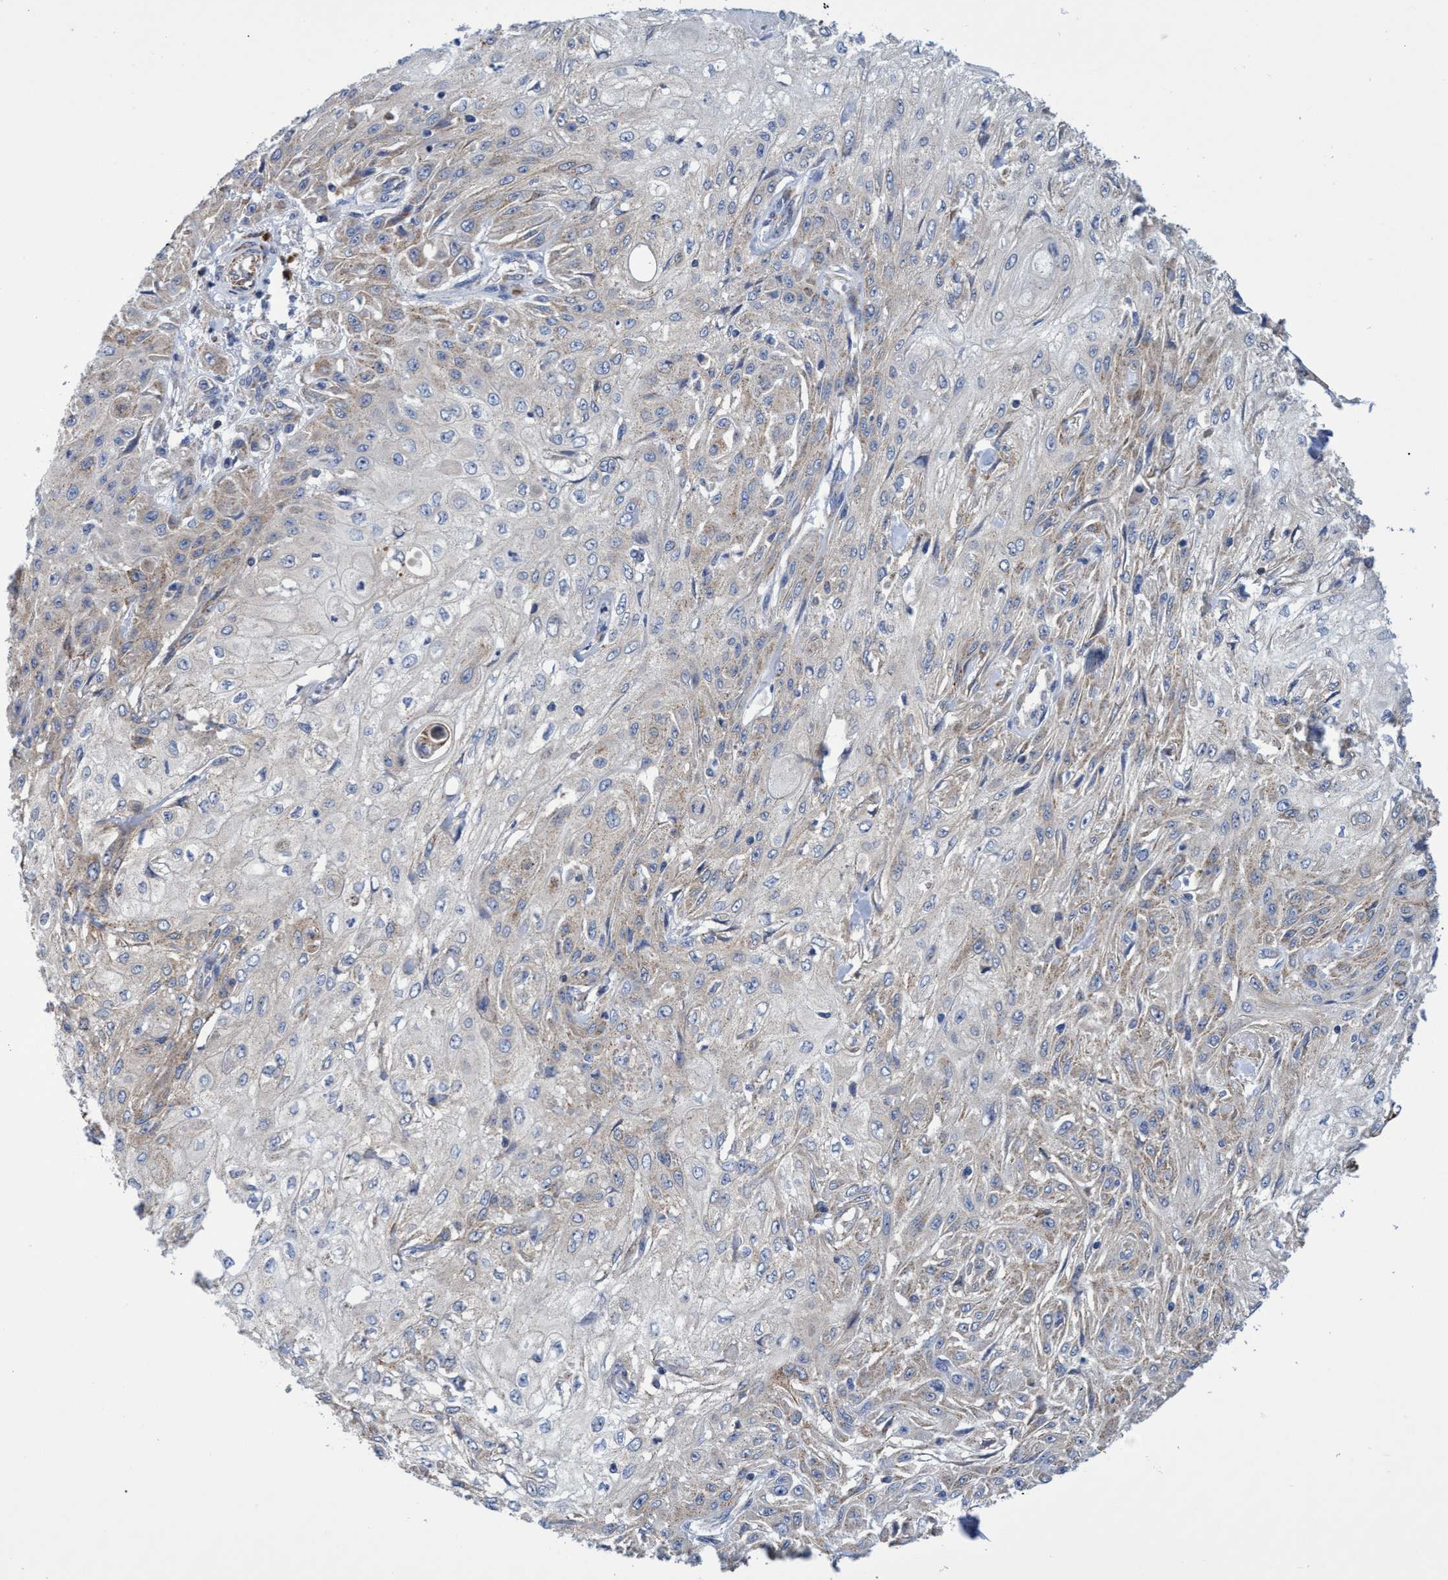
{"staining": {"intensity": "weak", "quantity": "<25%", "location": "cytoplasmic/membranous"}, "tissue": "skin cancer", "cell_type": "Tumor cells", "image_type": "cancer", "snomed": [{"axis": "morphology", "description": "Squamous cell carcinoma, NOS"}, {"axis": "morphology", "description": "Squamous cell carcinoma, metastatic, NOS"}, {"axis": "topography", "description": "Skin"}, {"axis": "topography", "description": "Lymph node"}], "caption": "IHC micrograph of human skin metastatic squamous cell carcinoma stained for a protein (brown), which reveals no expression in tumor cells. (DAB IHC, high magnification).", "gene": "CRYZ", "patient": {"sex": "male", "age": 75}}